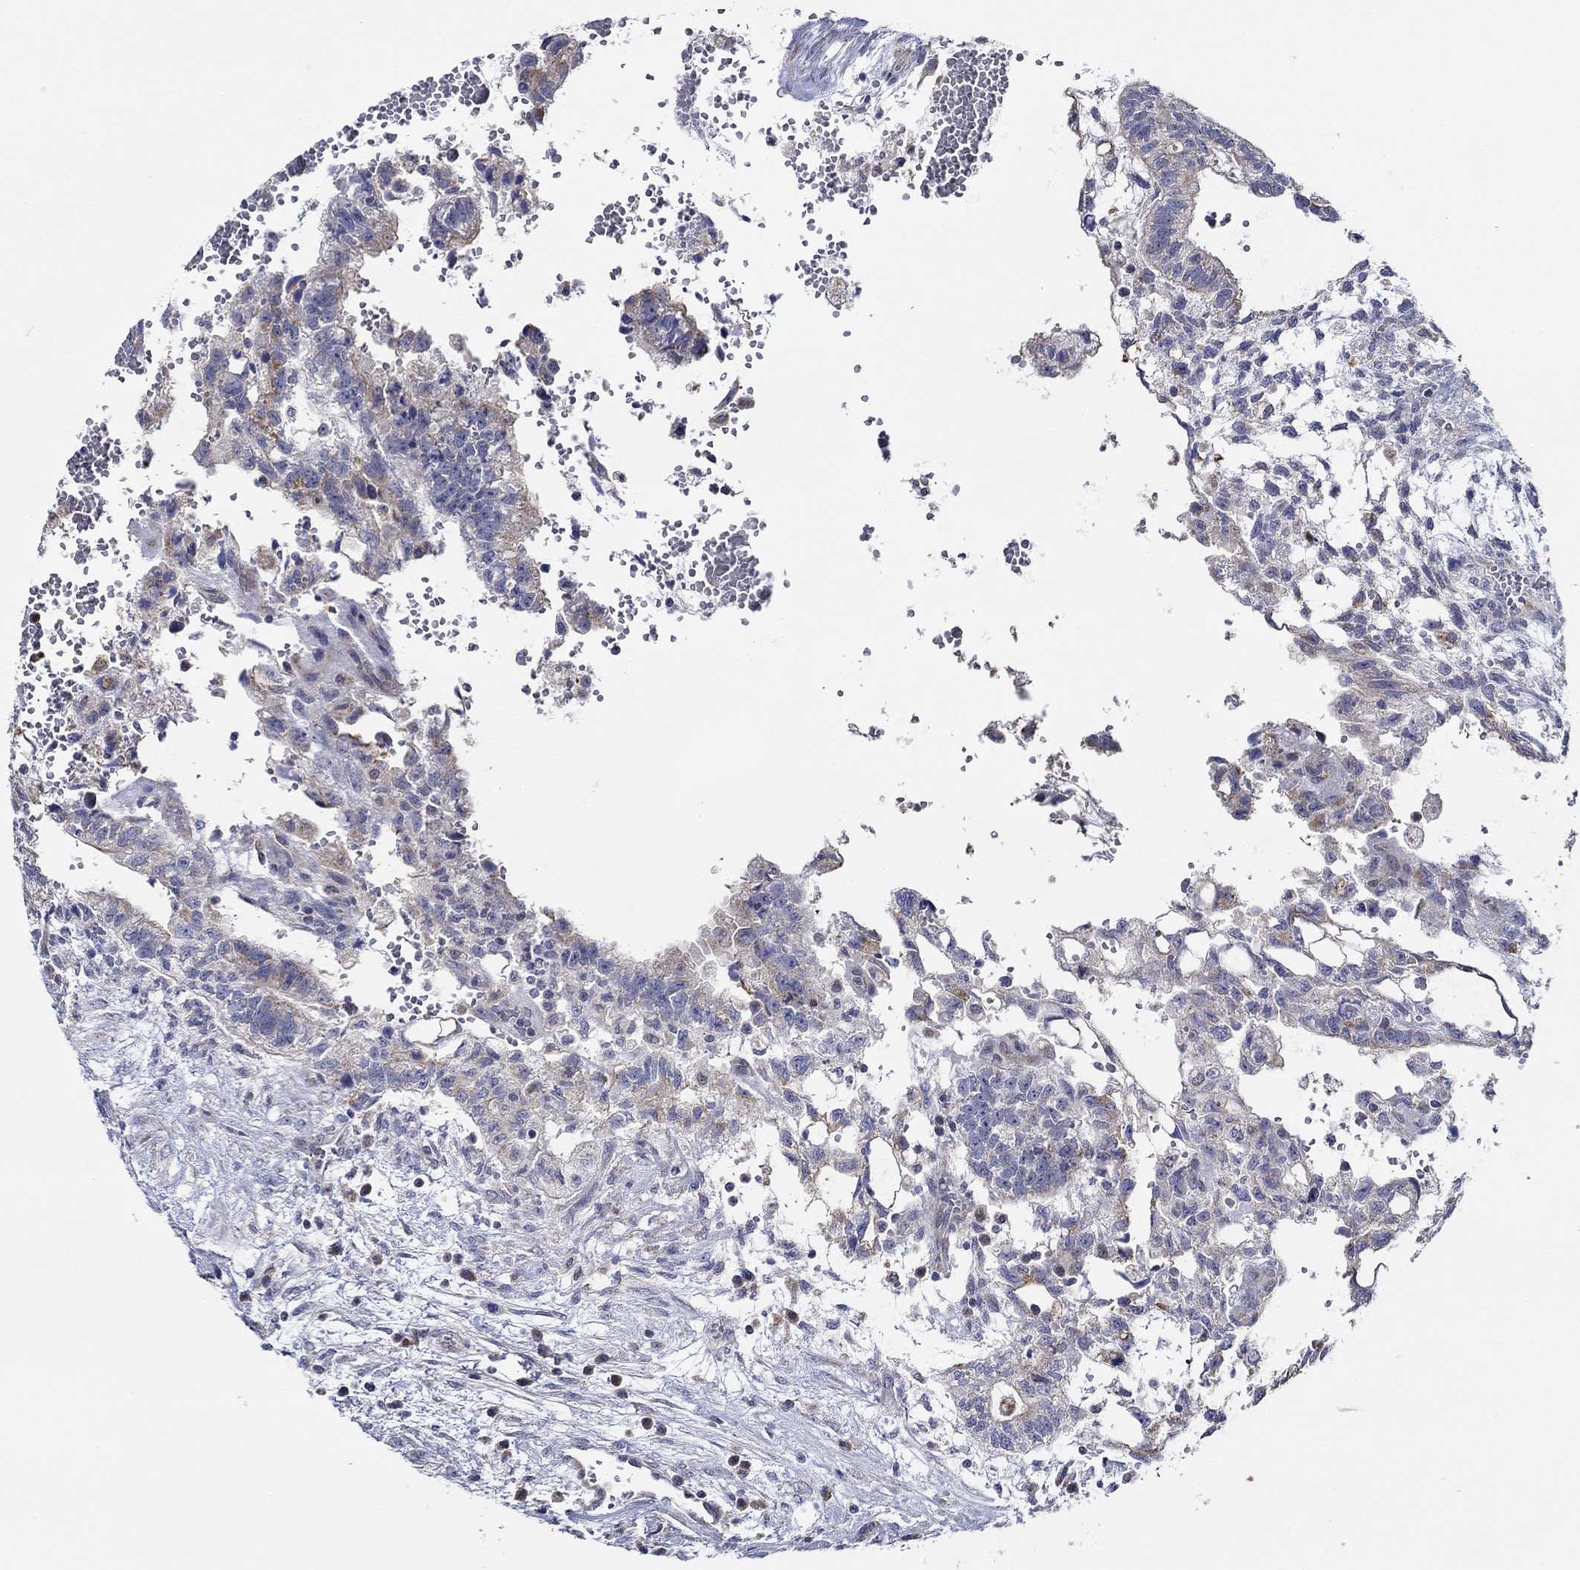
{"staining": {"intensity": "moderate", "quantity": "<25%", "location": "cytoplasmic/membranous"}, "tissue": "testis cancer", "cell_type": "Tumor cells", "image_type": "cancer", "snomed": [{"axis": "morphology", "description": "Carcinoma, Embryonal, NOS"}, {"axis": "topography", "description": "Testis"}], "caption": "A micrograph of embryonal carcinoma (testis) stained for a protein displays moderate cytoplasmic/membranous brown staining in tumor cells.", "gene": "CFAP61", "patient": {"sex": "male", "age": 32}}